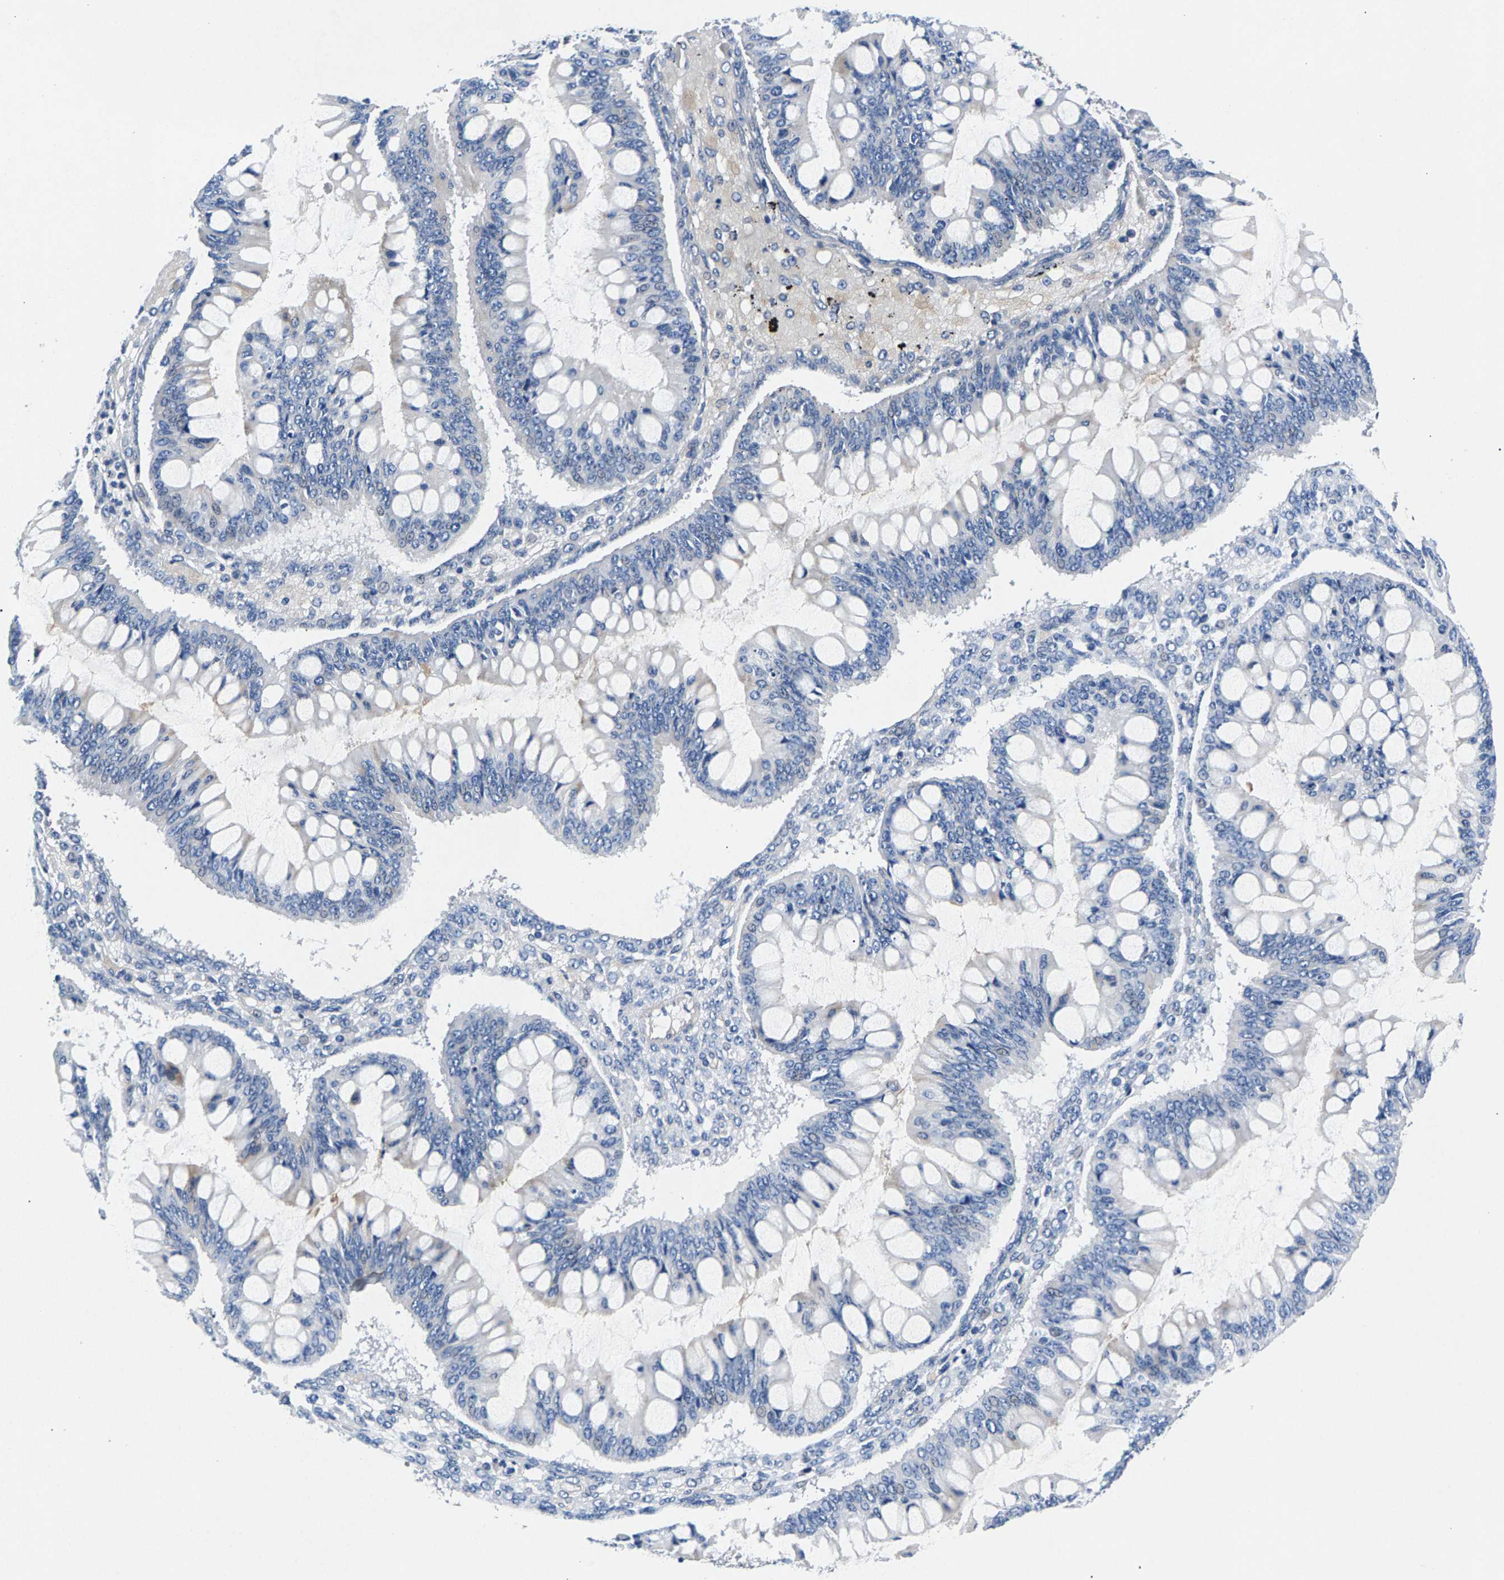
{"staining": {"intensity": "negative", "quantity": "none", "location": "none"}, "tissue": "ovarian cancer", "cell_type": "Tumor cells", "image_type": "cancer", "snomed": [{"axis": "morphology", "description": "Cystadenocarcinoma, mucinous, NOS"}, {"axis": "topography", "description": "Ovary"}], "caption": "Immunohistochemical staining of ovarian cancer (mucinous cystadenocarcinoma) demonstrates no significant staining in tumor cells.", "gene": "P2RY4", "patient": {"sex": "female", "age": 73}}